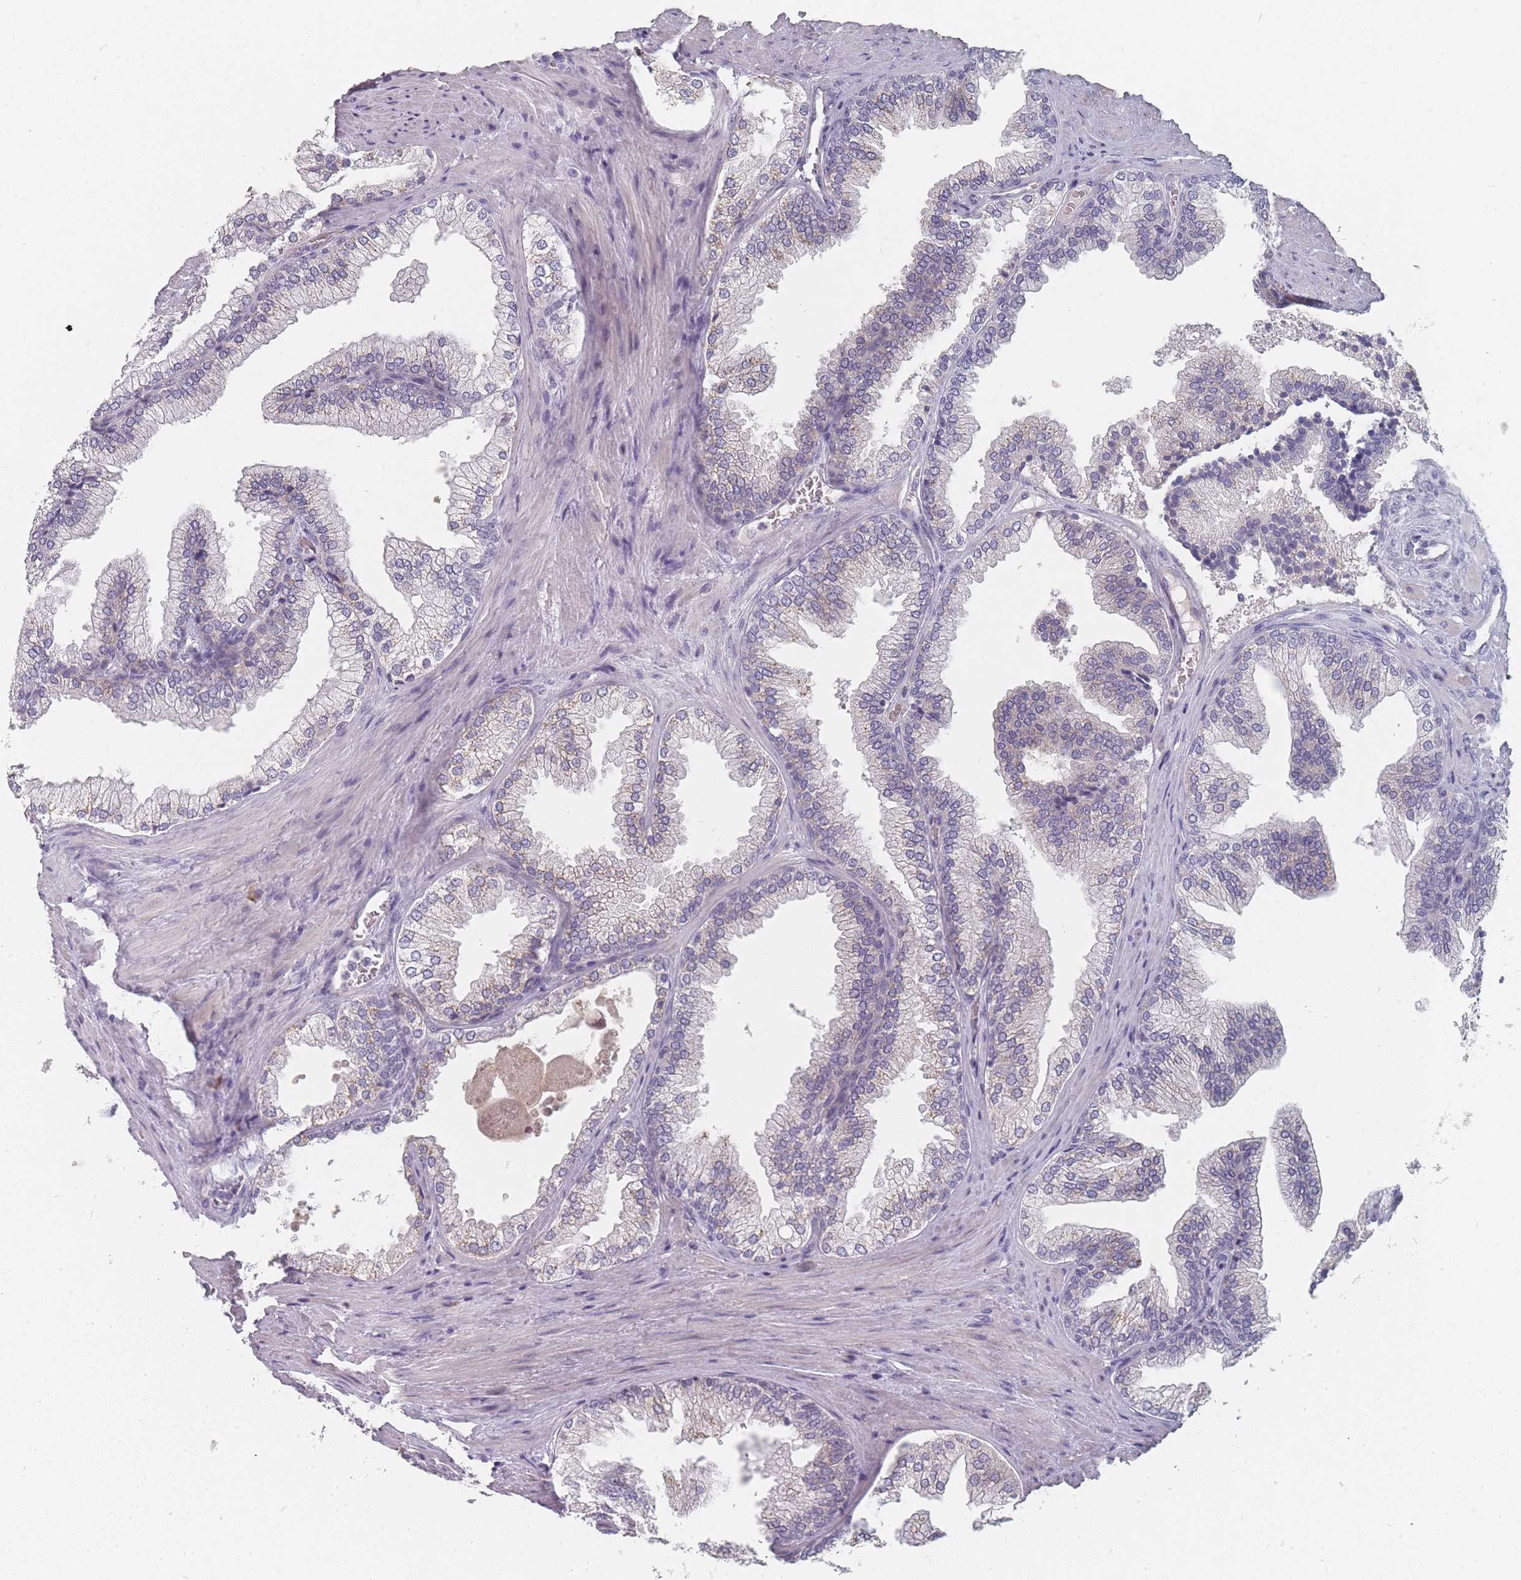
{"staining": {"intensity": "negative", "quantity": "none", "location": "none"}, "tissue": "prostate", "cell_type": "Glandular cells", "image_type": "normal", "snomed": [{"axis": "morphology", "description": "Normal tissue, NOS"}, {"axis": "topography", "description": "Prostate"}], "caption": "This is a micrograph of IHC staining of benign prostate, which shows no expression in glandular cells.", "gene": "SLC35E4", "patient": {"sex": "male", "age": 76}}